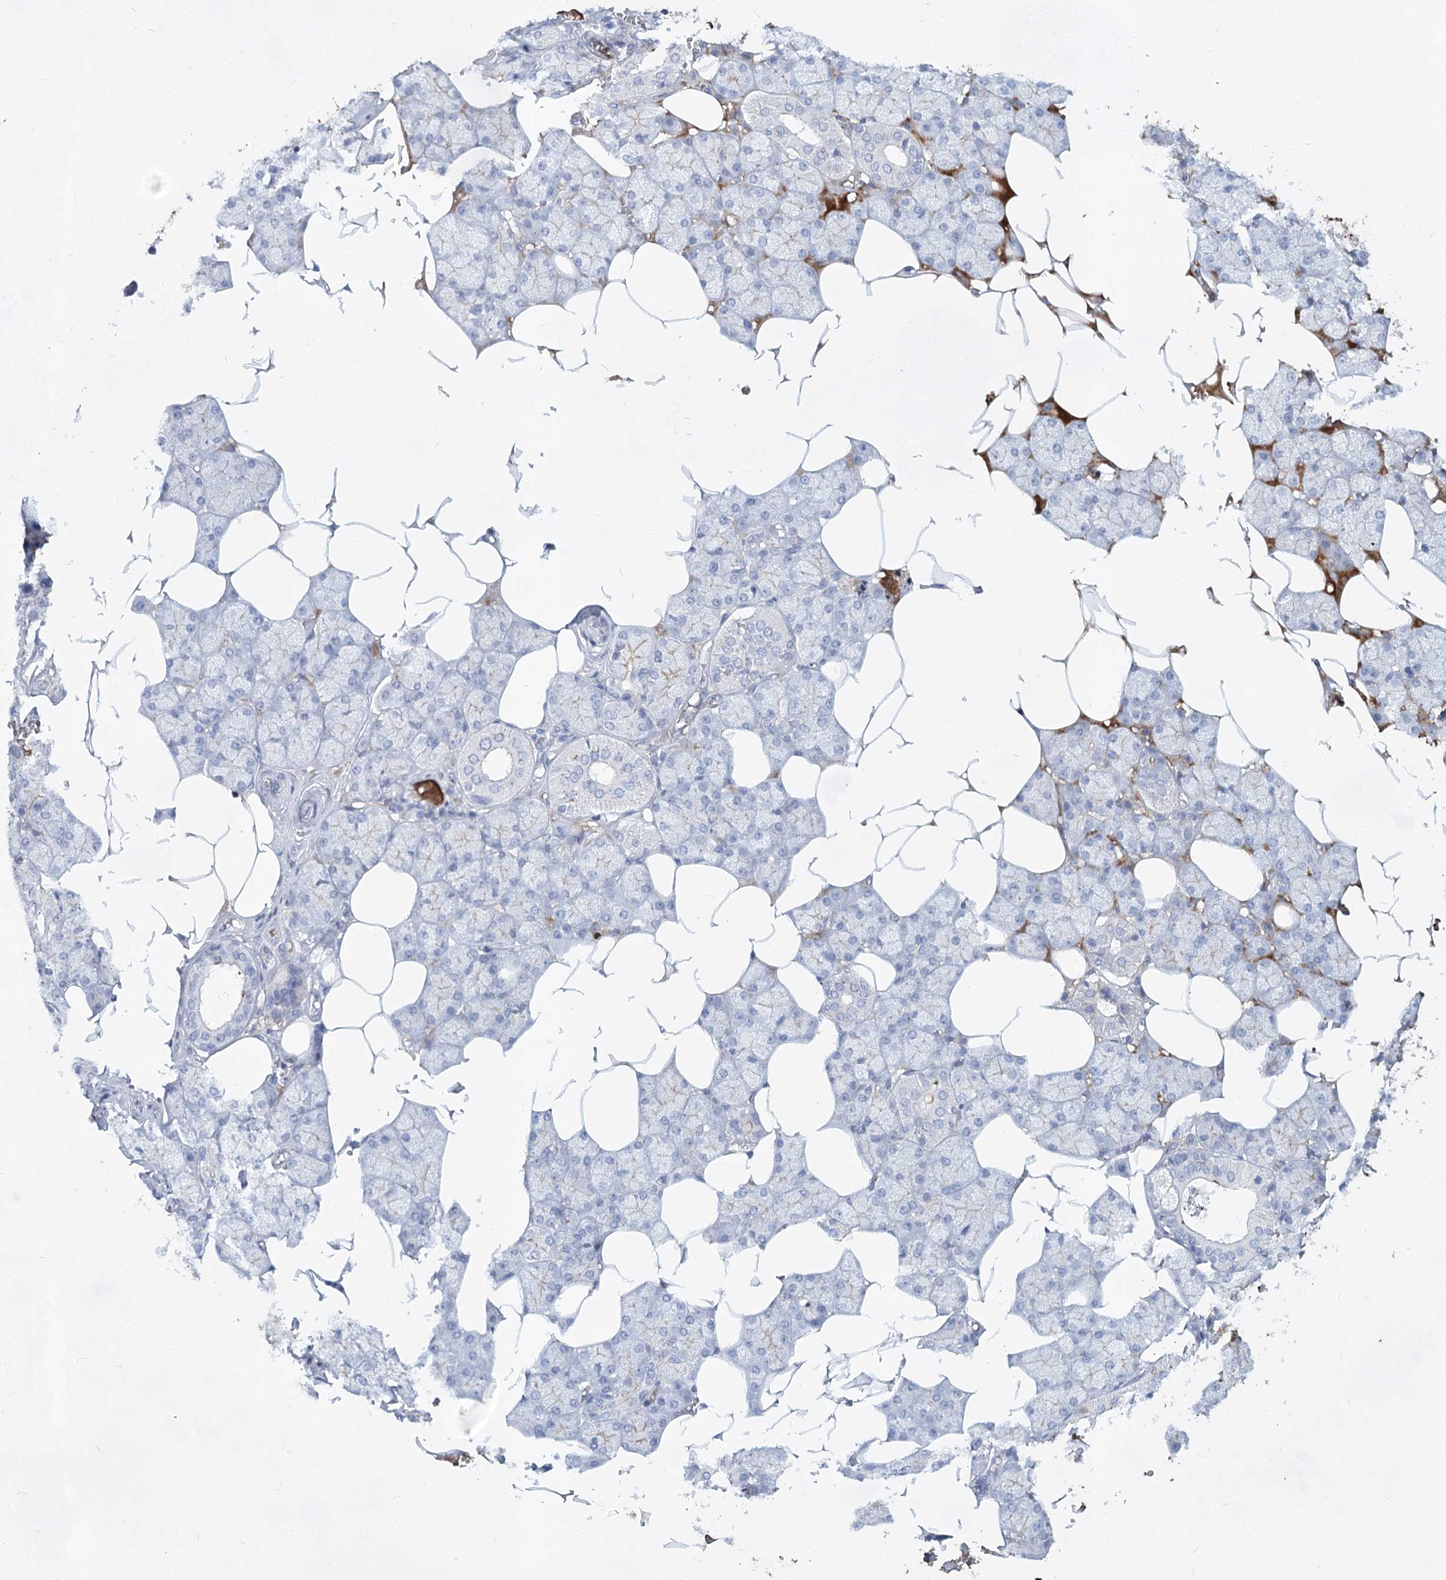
{"staining": {"intensity": "negative", "quantity": "none", "location": "none"}, "tissue": "salivary gland", "cell_type": "Glandular cells", "image_type": "normal", "snomed": [{"axis": "morphology", "description": "Normal tissue, NOS"}, {"axis": "topography", "description": "Salivary gland"}], "caption": "A high-resolution image shows immunohistochemistry (IHC) staining of benign salivary gland, which exhibits no significant staining in glandular cells. Brightfield microscopy of immunohistochemistry stained with DAB (brown) and hematoxylin (blue), captured at high magnification.", "gene": "TASOR2", "patient": {"sex": "male", "age": 62}}